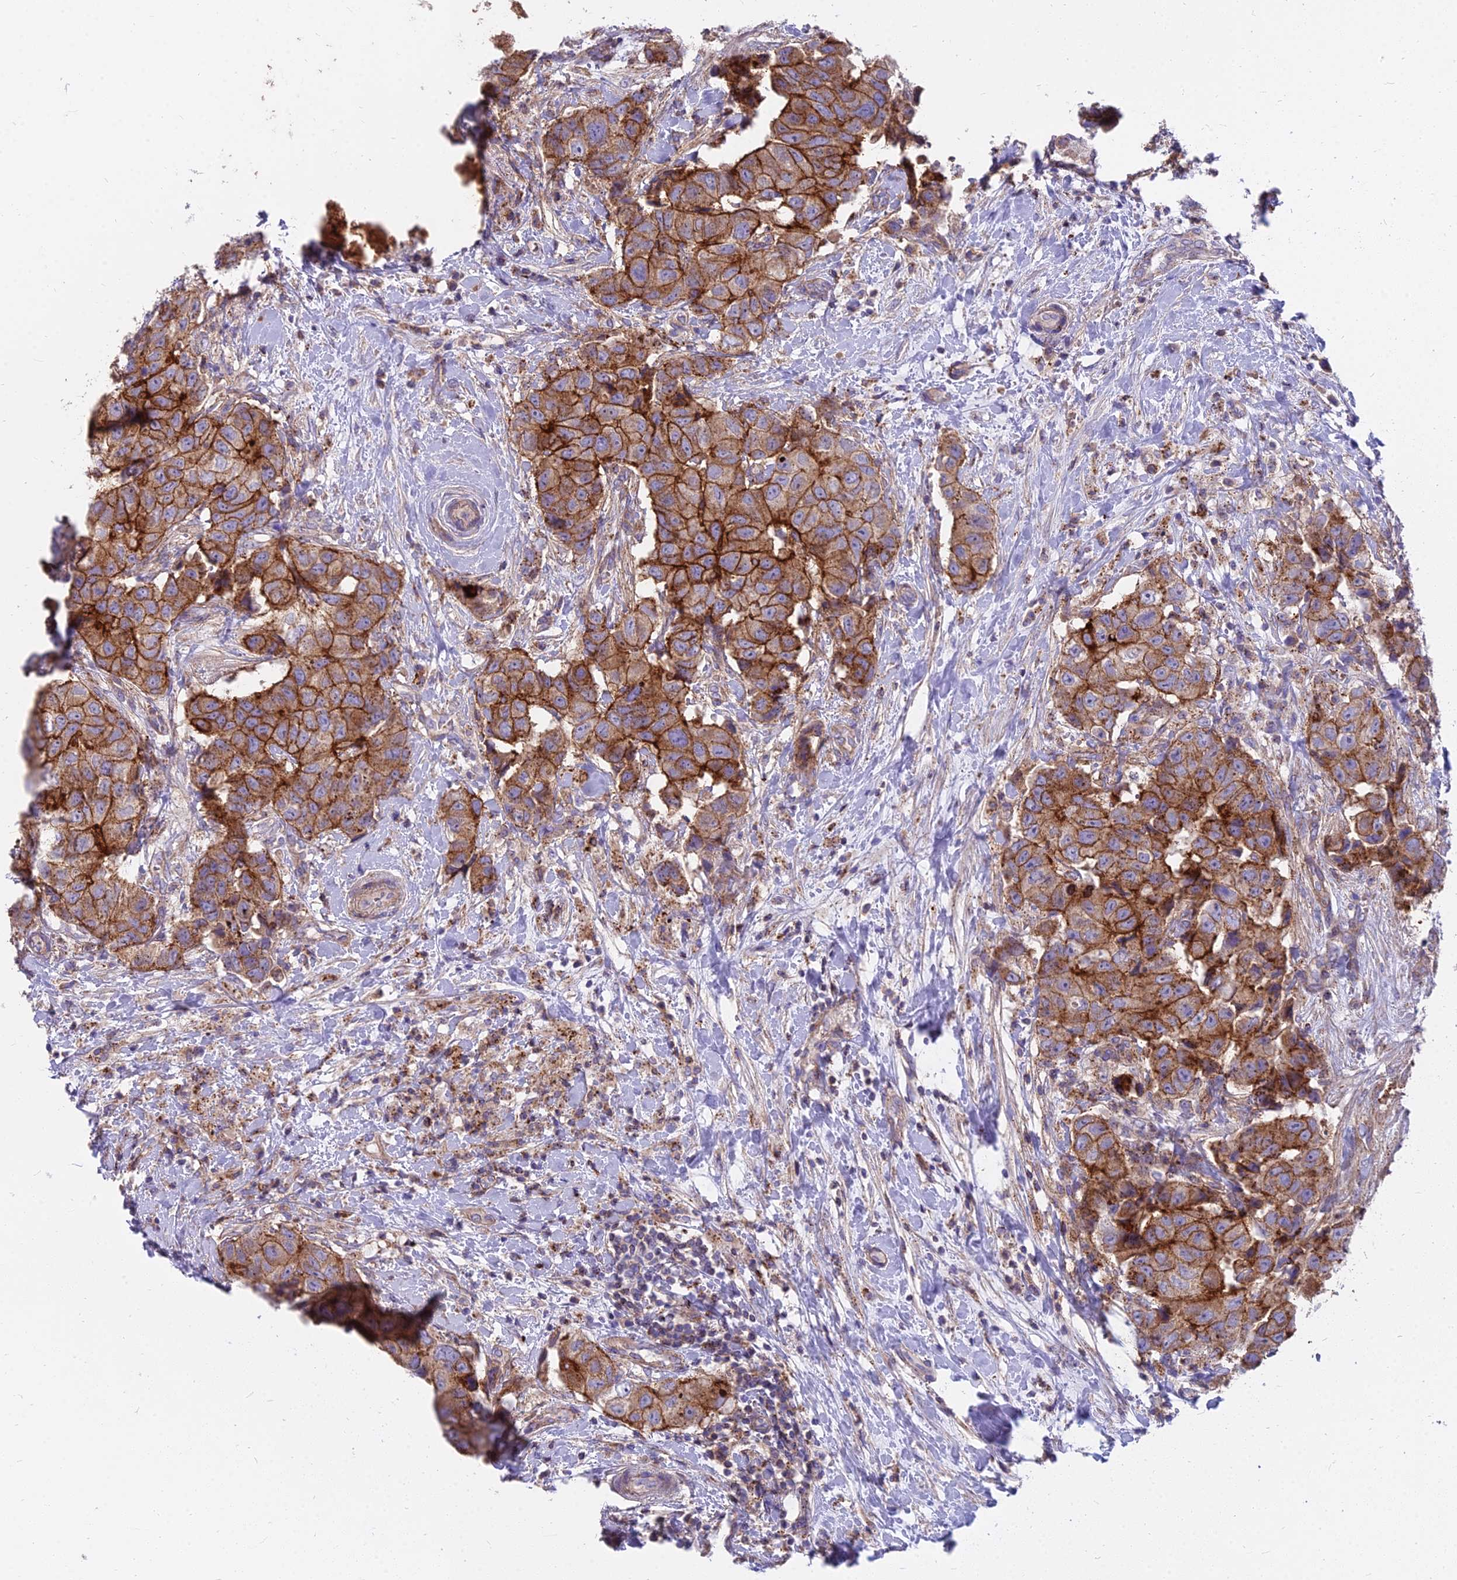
{"staining": {"intensity": "strong", "quantity": ">75%", "location": "cytoplasmic/membranous"}, "tissue": "breast cancer", "cell_type": "Tumor cells", "image_type": "cancer", "snomed": [{"axis": "morphology", "description": "Normal tissue, NOS"}, {"axis": "morphology", "description": "Duct carcinoma"}, {"axis": "topography", "description": "Breast"}], "caption": "DAB (3,3'-diaminobenzidine) immunohistochemical staining of invasive ductal carcinoma (breast) shows strong cytoplasmic/membranous protein staining in approximately >75% of tumor cells.", "gene": "FRMPD1", "patient": {"sex": "female", "age": 62}}